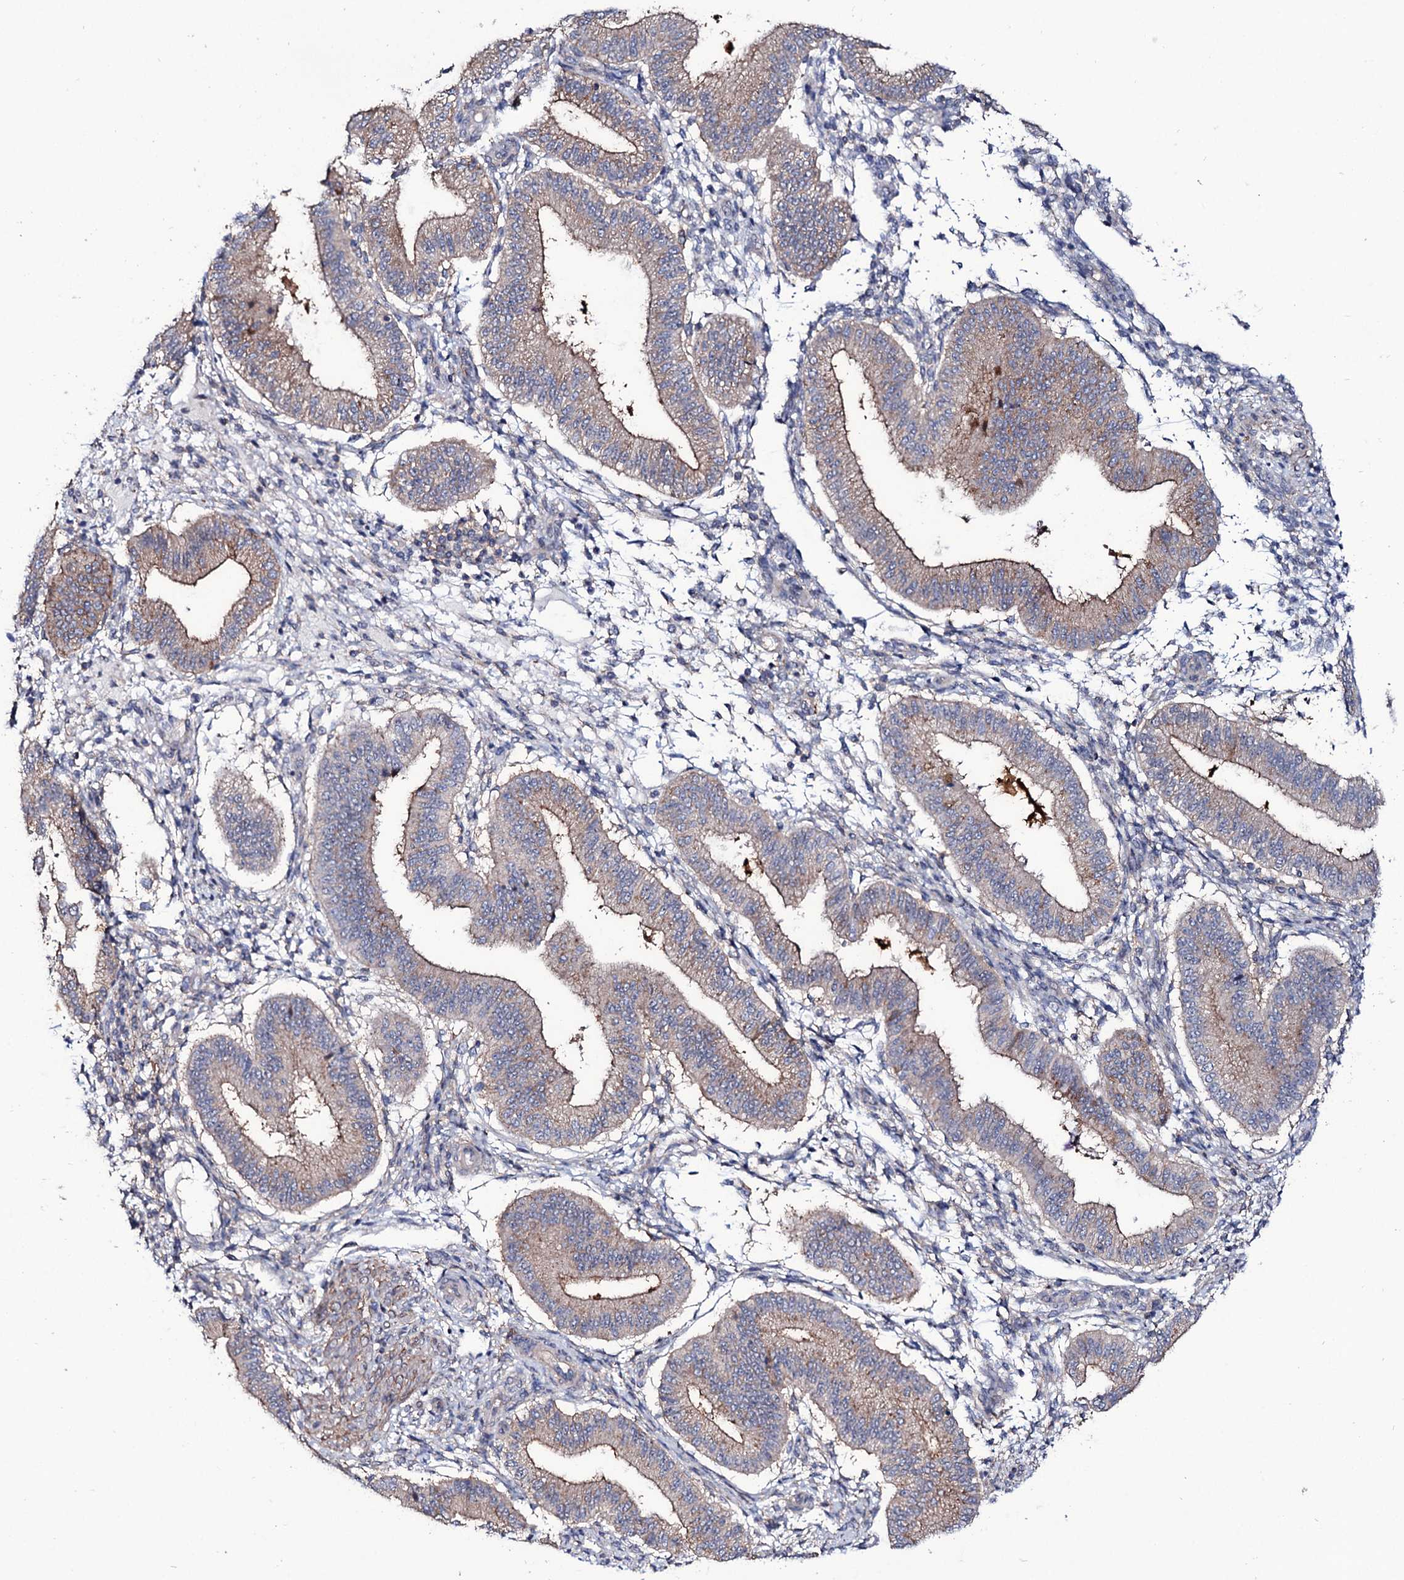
{"staining": {"intensity": "negative", "quantity": "none", "location": "none"}, "tissue": "endometrium", "cell_type": "Cells in endometrial stroma", "image_type": "normal", "snomed": [{"axis": "morphology", "description": "Normal tissue, NOS"}, {"axis": "topography", "description": "Endometrium"}], "caption": "Immunohistochemical staining of unremarkable endometrium demonstrates no significant positivity in cells in endometrial stroma.", "gene": "SEC24A", "patient": {"sex": "female", "age": 39}}